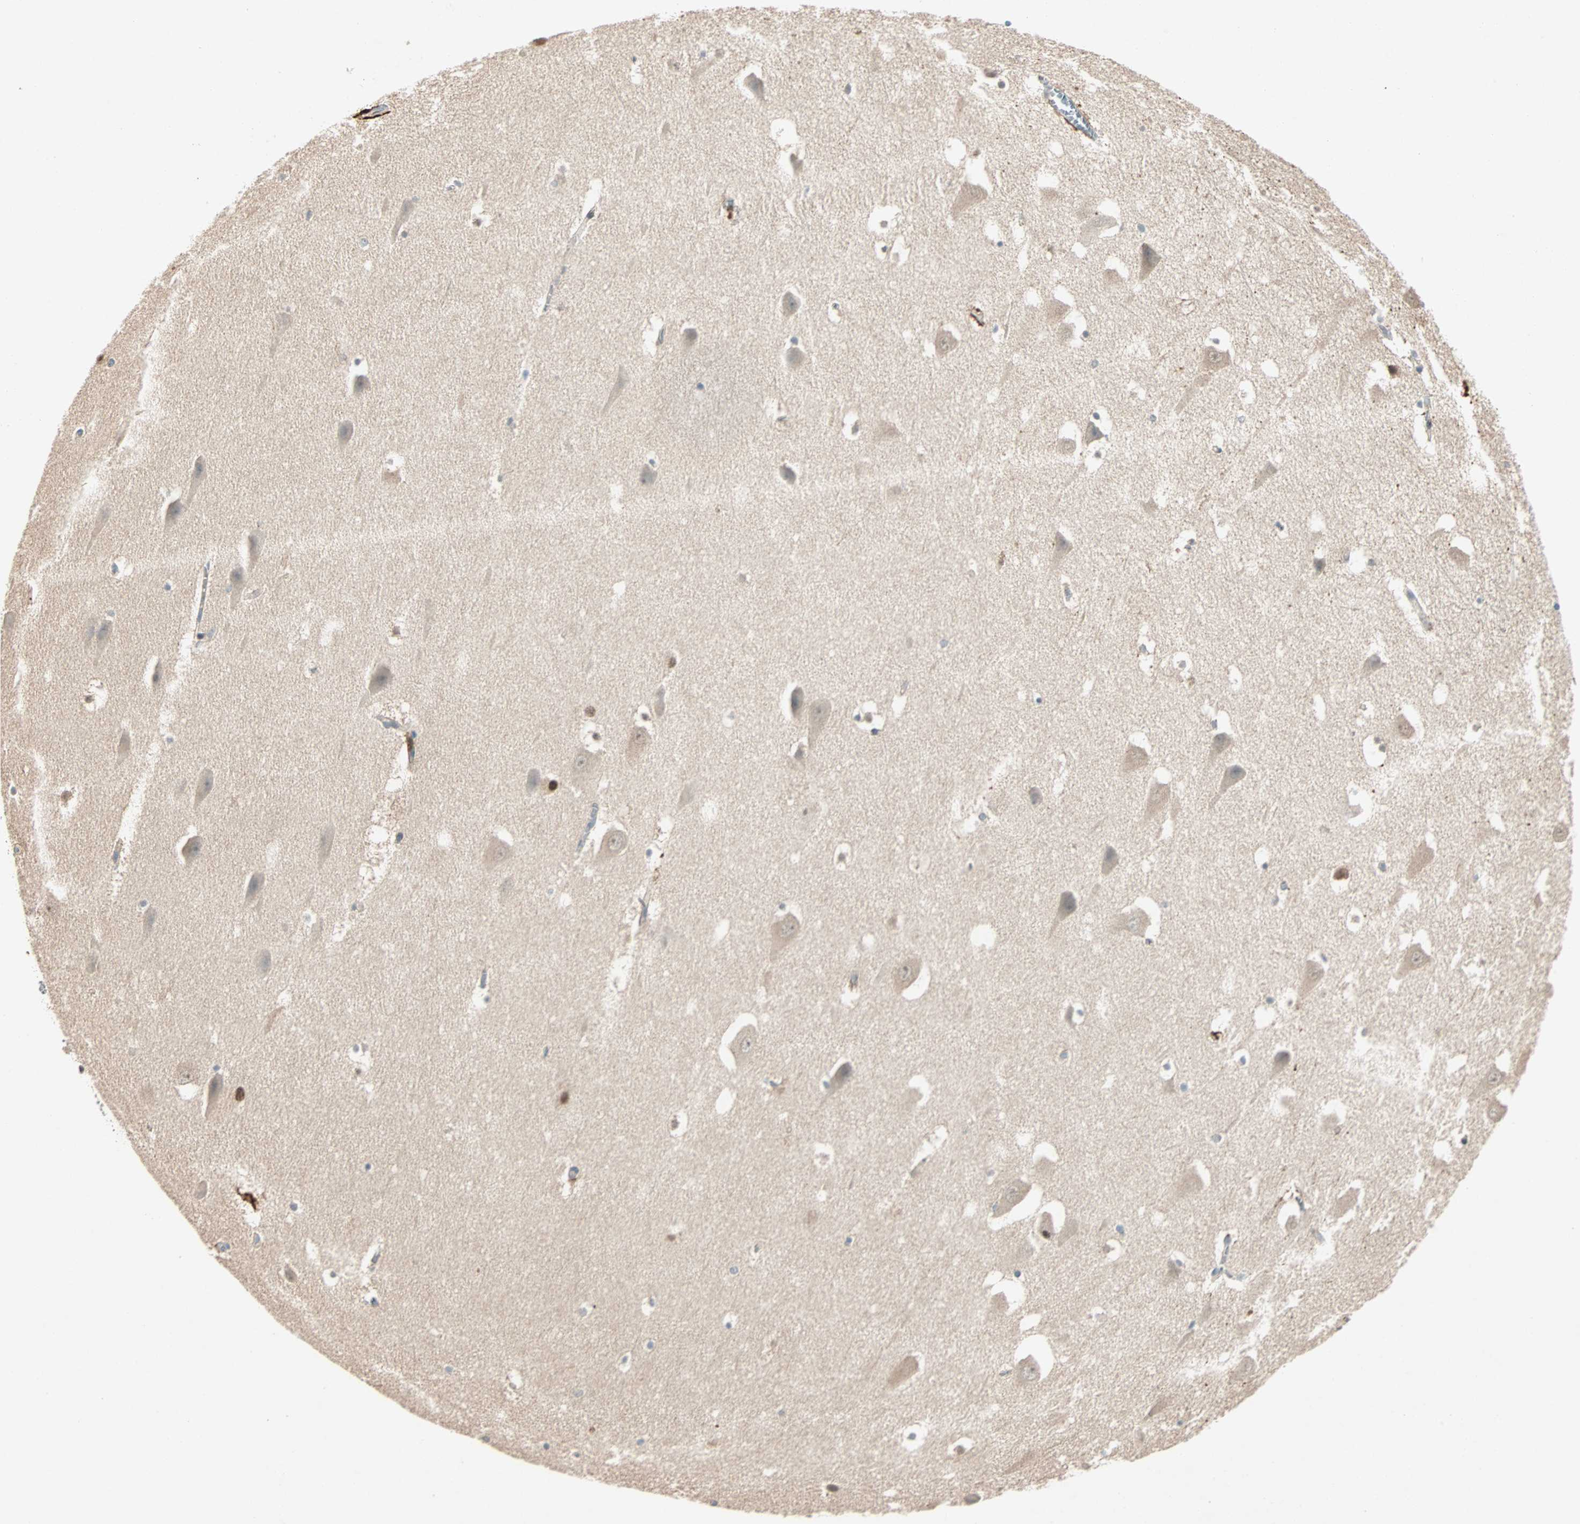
{"staining": {"intensity": "weak", "quantity": "25%-75%", "location": "cytoplasmic/membranous,nuclear"}, "tissue": "hippocampus", "cell_type": "Glial cells", "image_type": "normal", "snomed": [{"axis": "morphology", "description": "Normal tissue, NOS"}, {"axis": "topography", "description": "Hippocampus"}], "caption": "Immunohistochemistry (IHC) photomicrograph of benign human hippocampus stained for a protein (brown), which displays low levels of weak cytoplasmic/membranous,nuclear expression in approximately 25%-75% of glial cells.", "gene": "RTL6", "patient": {"sex": "male", "age": 45}}